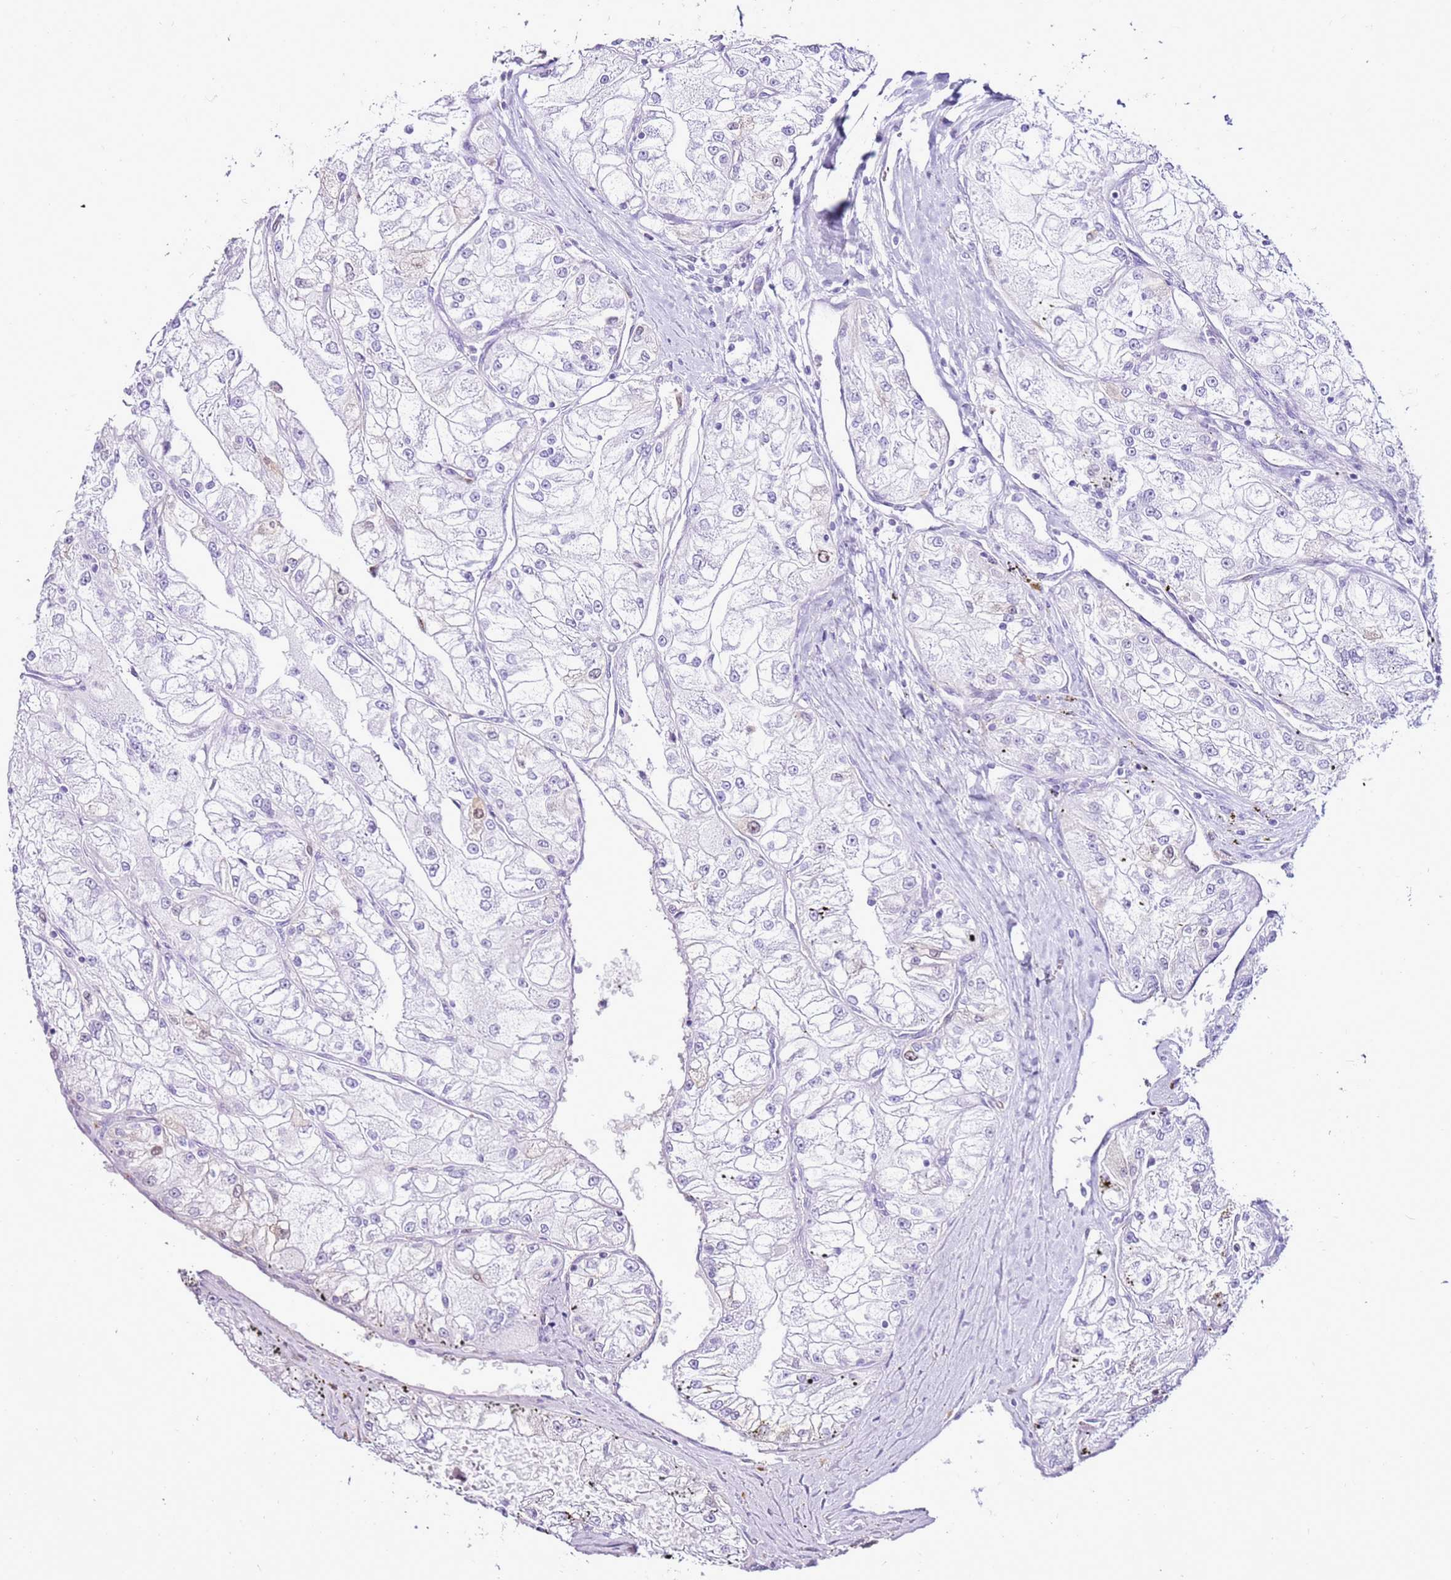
{"staining": {"intensity": "negative", "quantity": "none", "location": "none"}, "tissue": "renal cancer", "cell_type": "Tumor cells", "image_type": "cancer", "snomed": [{"axis": "morphology", "description": "Adenocarcinoma, NOS"}, {"axis": "topography", "description": "Kidney"}], "caption": "Photomicrograph shows no significant protein positivity in tumor cells of renal cancer.", "gene": "SPC25", "patient": {"sex": "female", "age": 72}}